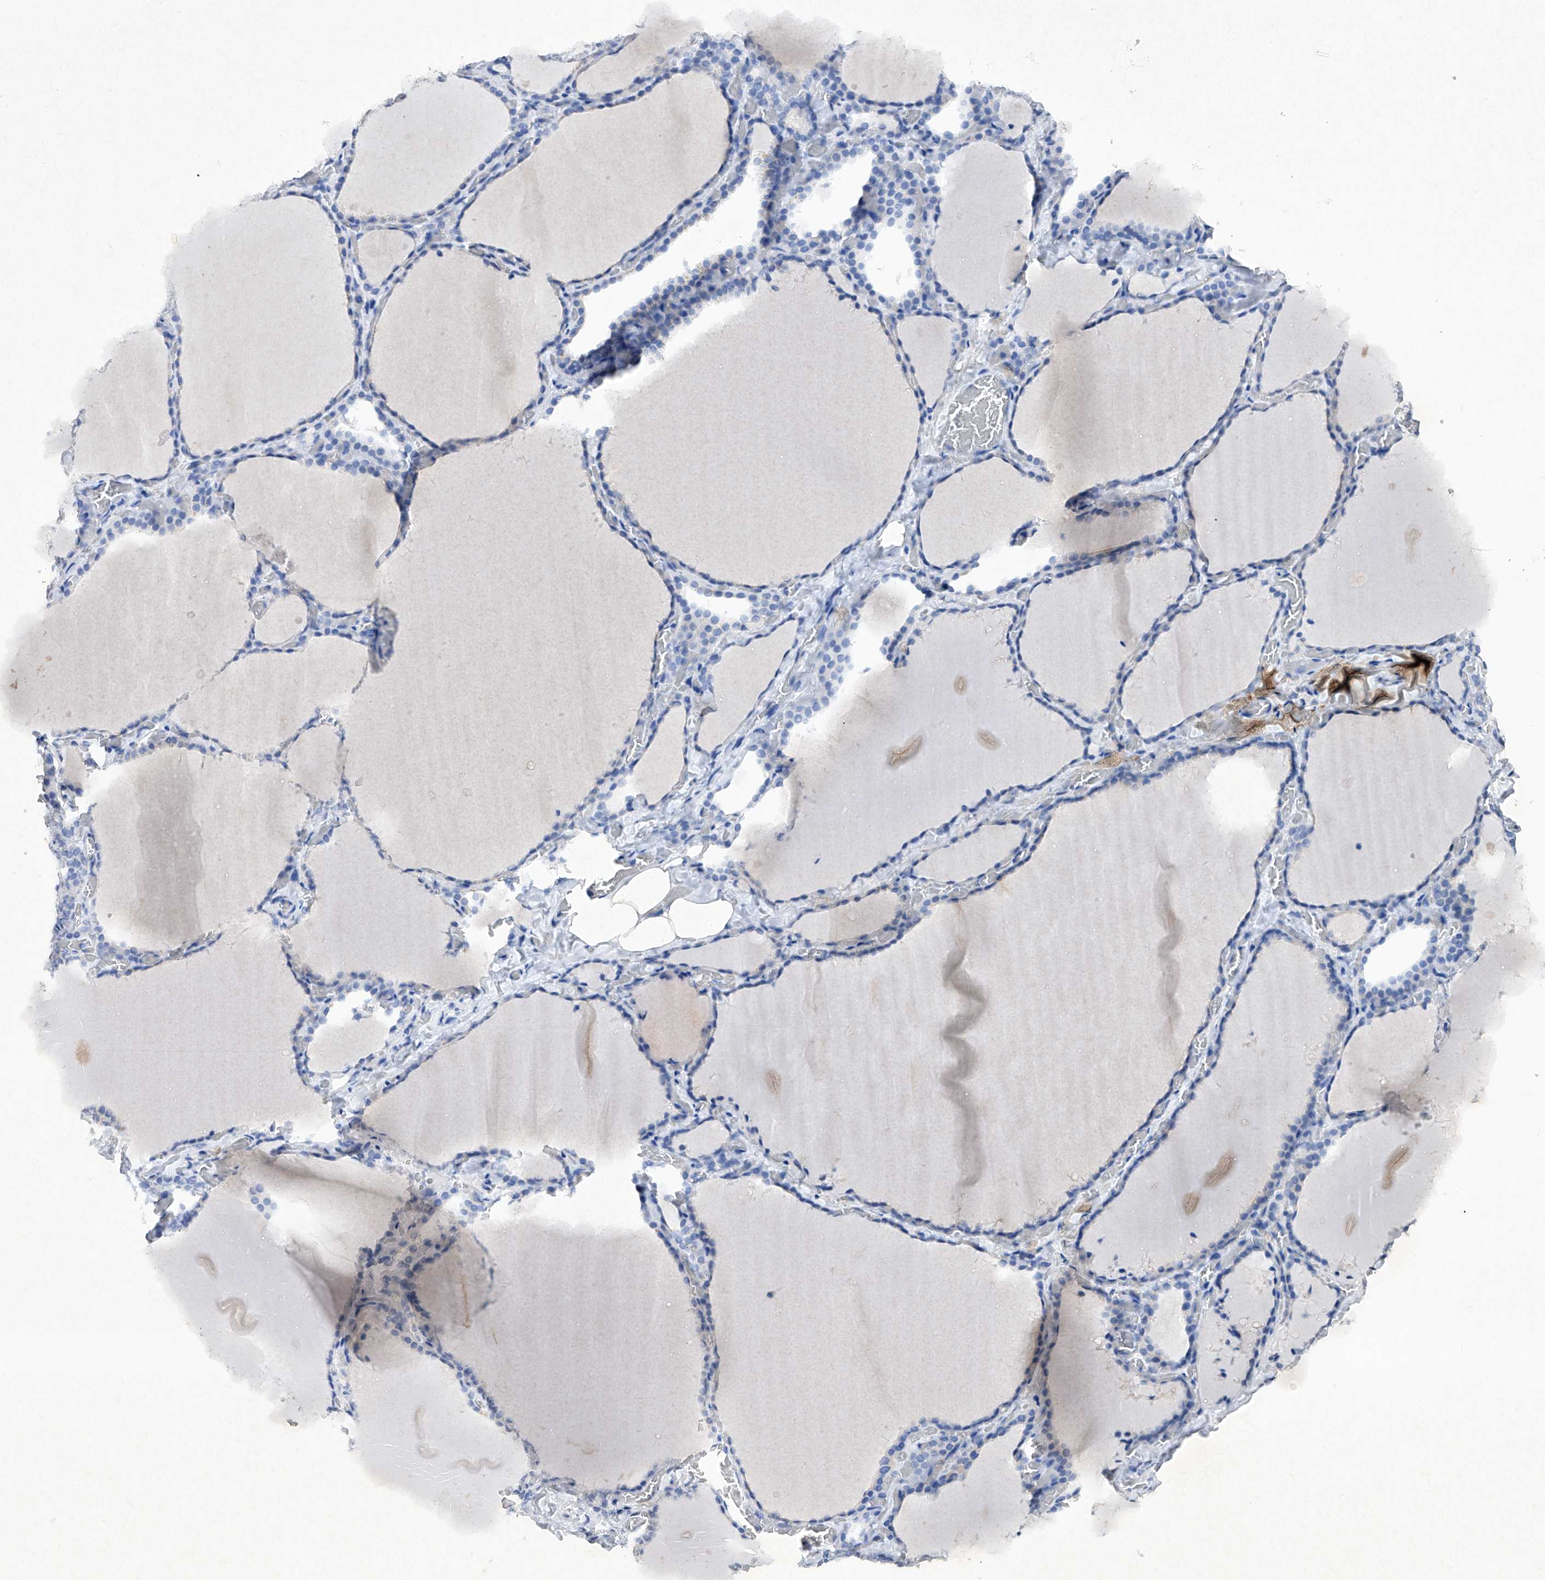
{"staining": {"intensity": "negative", "quantity": "none", "location": "none"}, "tissue": "thyroid gland", "cell_type": "Glandular cells", "image_type": "normal", "snomed": [{"axis": "morphology", "description": "Normal tissue, NOS"}, {"axis": "topography", "description": "Thyroid gland"}], "caption": "Micrograph shows no protein expression in glandular cells of benign thyroid gland. (Stains: DAB immunohistochemistry (IHC) with hematoxylin counter stain, Microscopy: brightfield microscopy at high magnification).", "gene": "BARX2", "patient": {"sex": "female", "age": 22}}